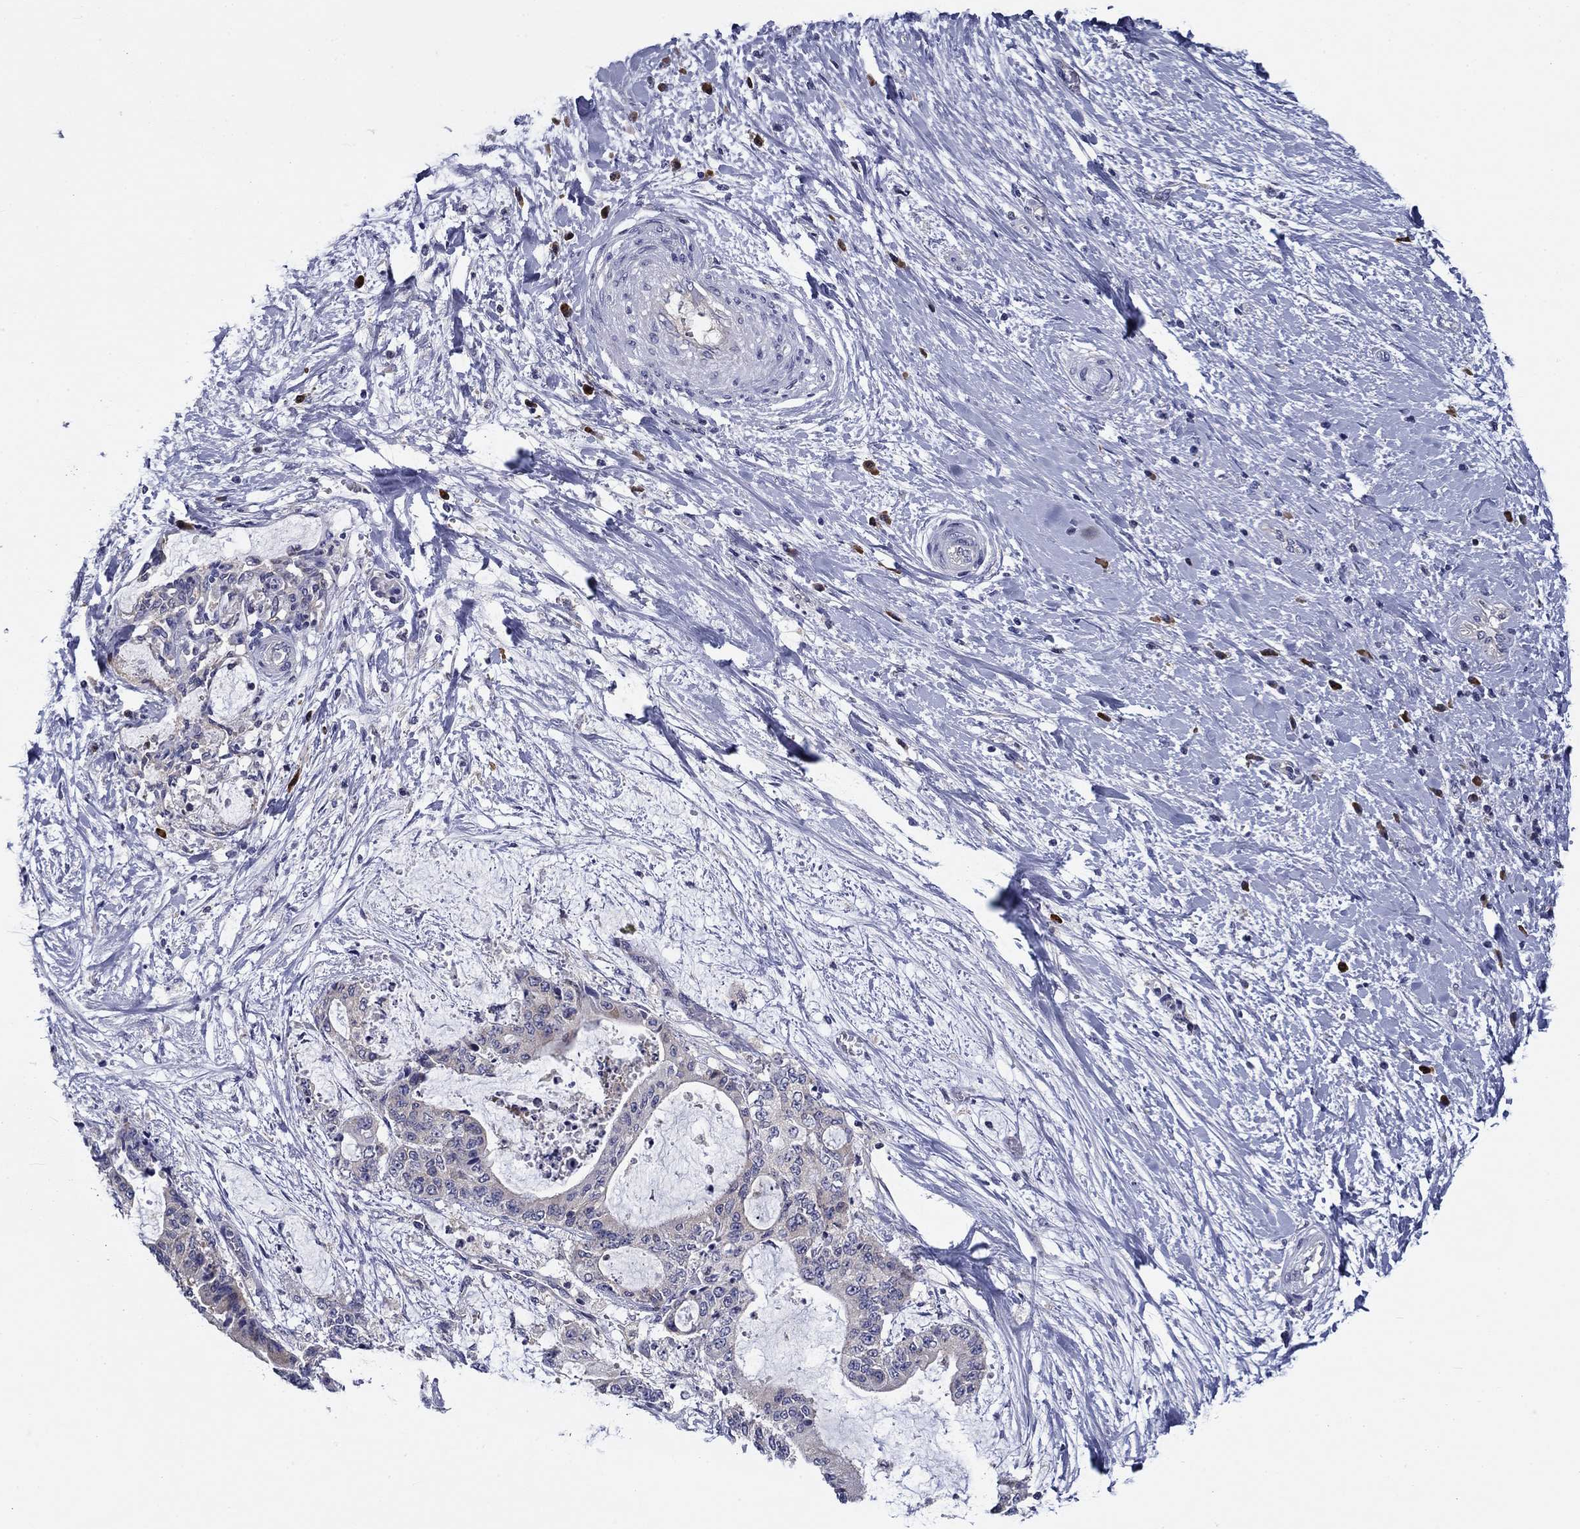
{"staining": {"intensity": "negative", "quantity": "none", "location": "none"}, "tissue": "liver cancer", "cell_type": "Tumor cells", "image_type": "cancer", "snomed": [{"axis": "morphology", "description": "Cholangiocarcinoma"}, {"axis": "topography", "description": "Liver"}], "caption": "DAB (3,3'-diaminobenzidine) immunohistochemical staining of human cholangiocarcinoma (liver) demonstrates no significant positivity in tumor cells.", "gene": "POU2F2", "patient": {"sex": "female", "age": 73}}